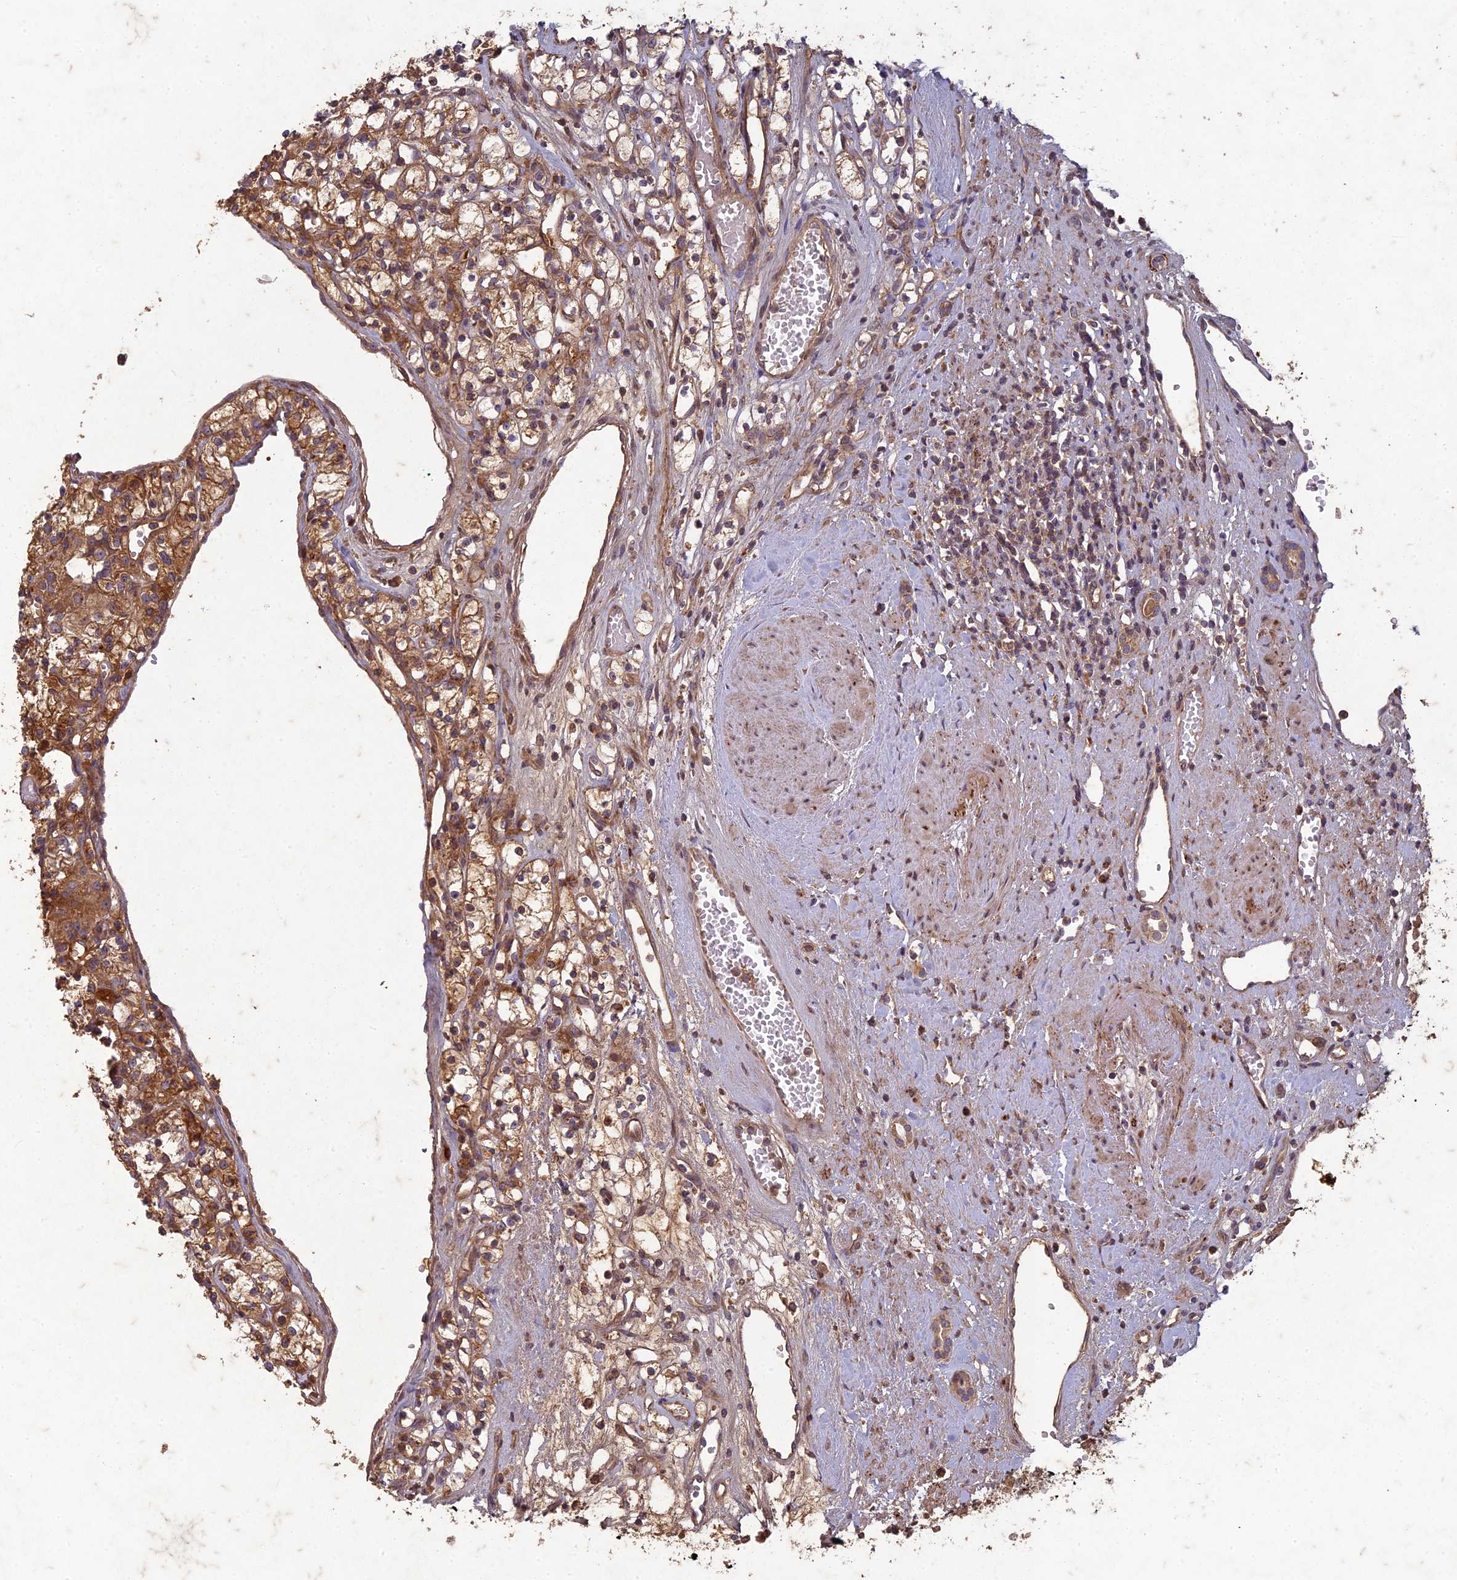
{"staining": {"intensity": "moderate", "quantity": ">75%", "location": "cytoplasmic/membranous"}, "tissue": "renal cancer", "cell_type": "Tumor cells", "image_type": "cancer", "snomed": [{"axis": "morphology", "description": "Adenocarcinoma, NOS"}, {"axis": "topography", "description": "Kidney"}], "caption": "Protein staining of renal cancer tissue shows moderate cytoplasmic/membranous staining in about >75% of tumor cells. The staining was performed using DAB (3,3'-diaminobenzidine), with brown indicating positive protein expression. Nuclei are stained blue with hematoxylin.", "gene": "TCF25", "patient": {"sex": "female", "age": 59}}